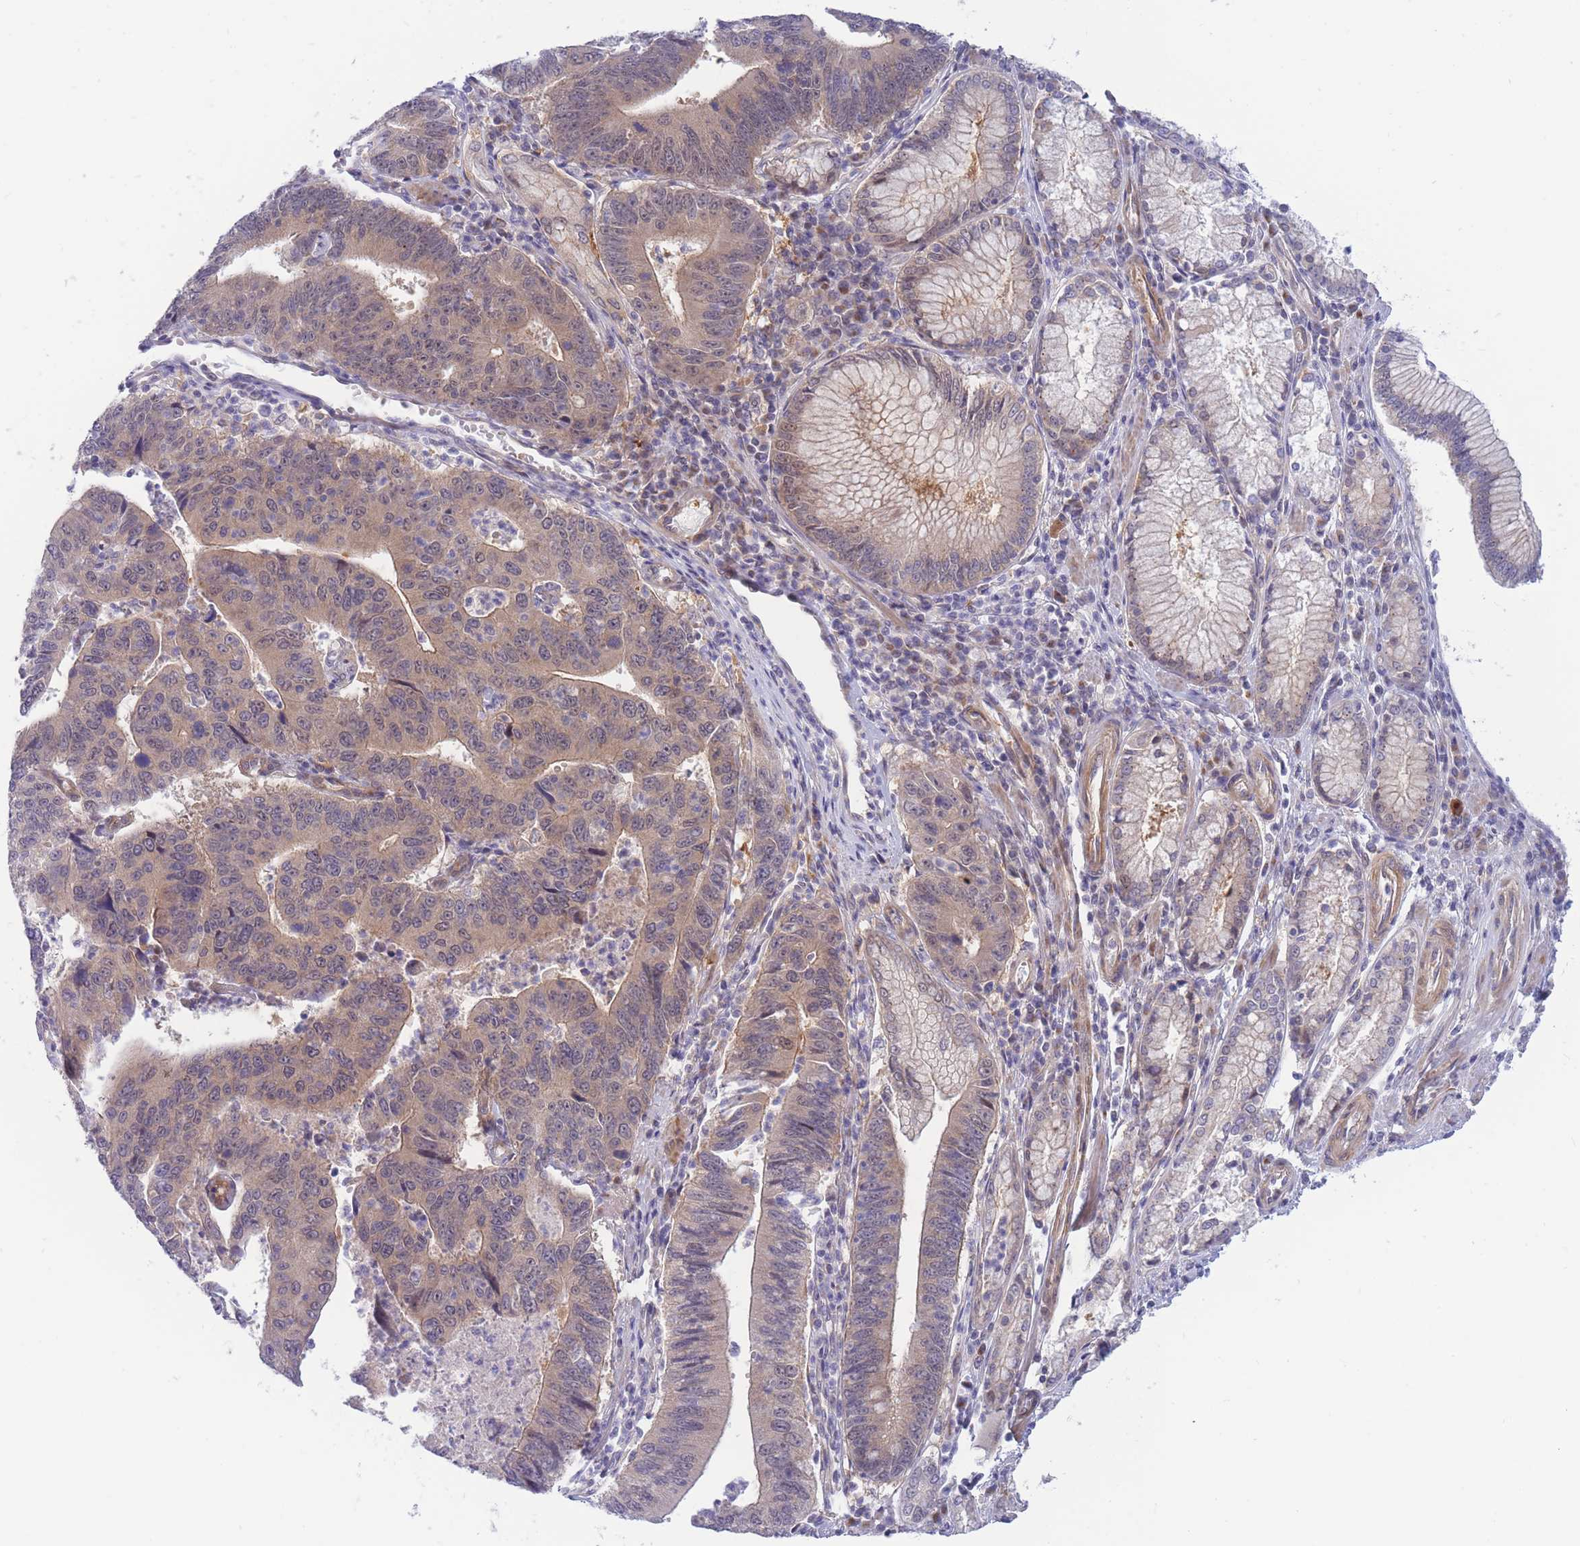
{"staining": {"intensity": "weak", "quantity": "25%-75%", "location": "cytoplasmic/membranous"}, "tissue": "stomach cancer", "cell_type": "Tumor cells", "image_type": "cancer", "snomed": [{"axis": "morphology", "description": "Adenocarcinoma, NOS"}, {"axis": "topography", "description": "Stomach"}], "caption": "This histopathology image exhibits IHC staining of human stomach cancer, with low weak cytoplasmic/membranous staining in about 25%-75% of tumor cells.", "gene": "APOL4", "patient": {"sex": "male", "age": 59}}